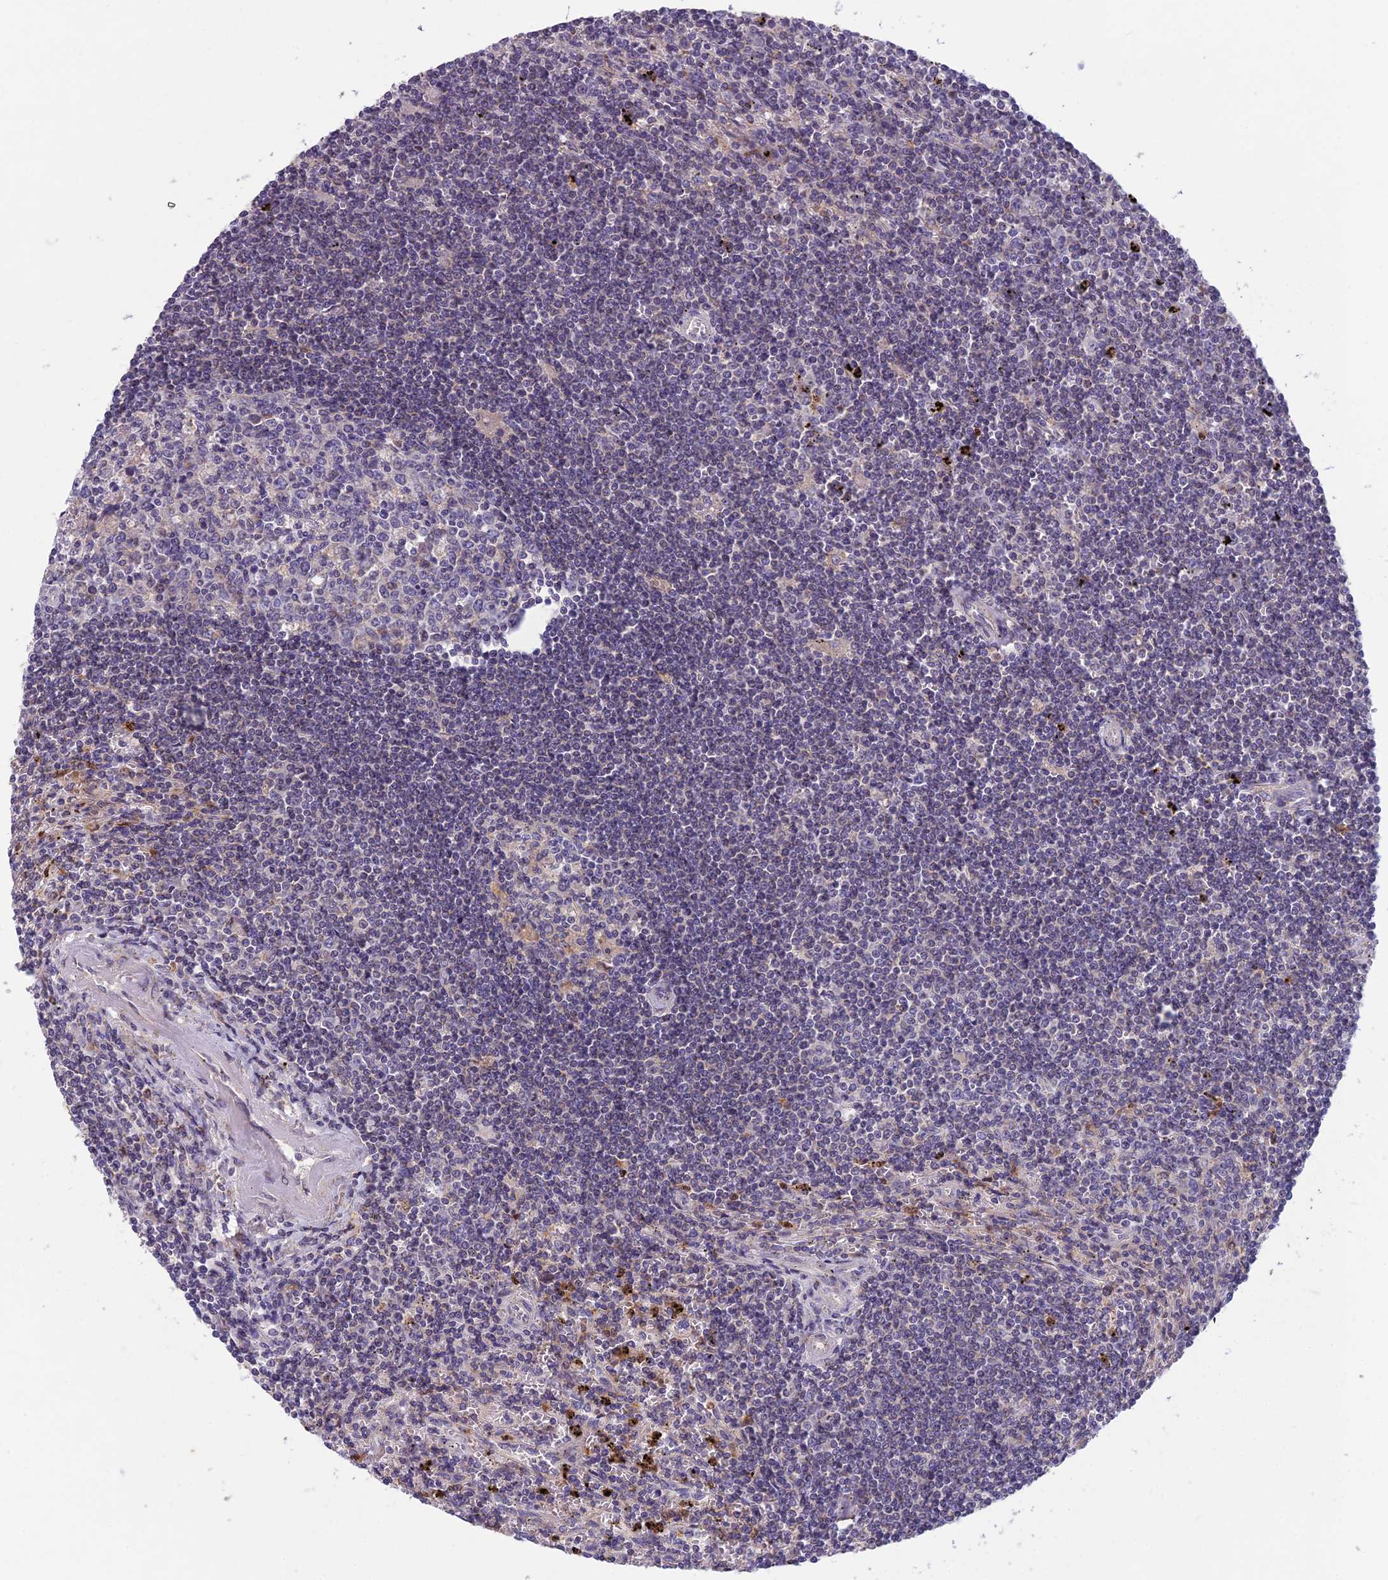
{"staining": {"intensity": "negative", "quantity": "none", "location": "none"}, "tissue": "lymphoma", "cell_type": "Tumor cells", "image_type": "cancer", "snomed": [{"axis": "morphology", "description": "Malignant lymphoma, non-Hodgkin's type, Low grade"}, {"axis": "topography", "description": "Spleen"}], "caption": "A histopathology image of human low-grade malignant lymphoma, non-Hodgkin's type is negative for staining in tumor cells. Nuclei are stained in blue.", "gene": "ENSG00000188897", "patient": {"sex": "male", "age": 76}}